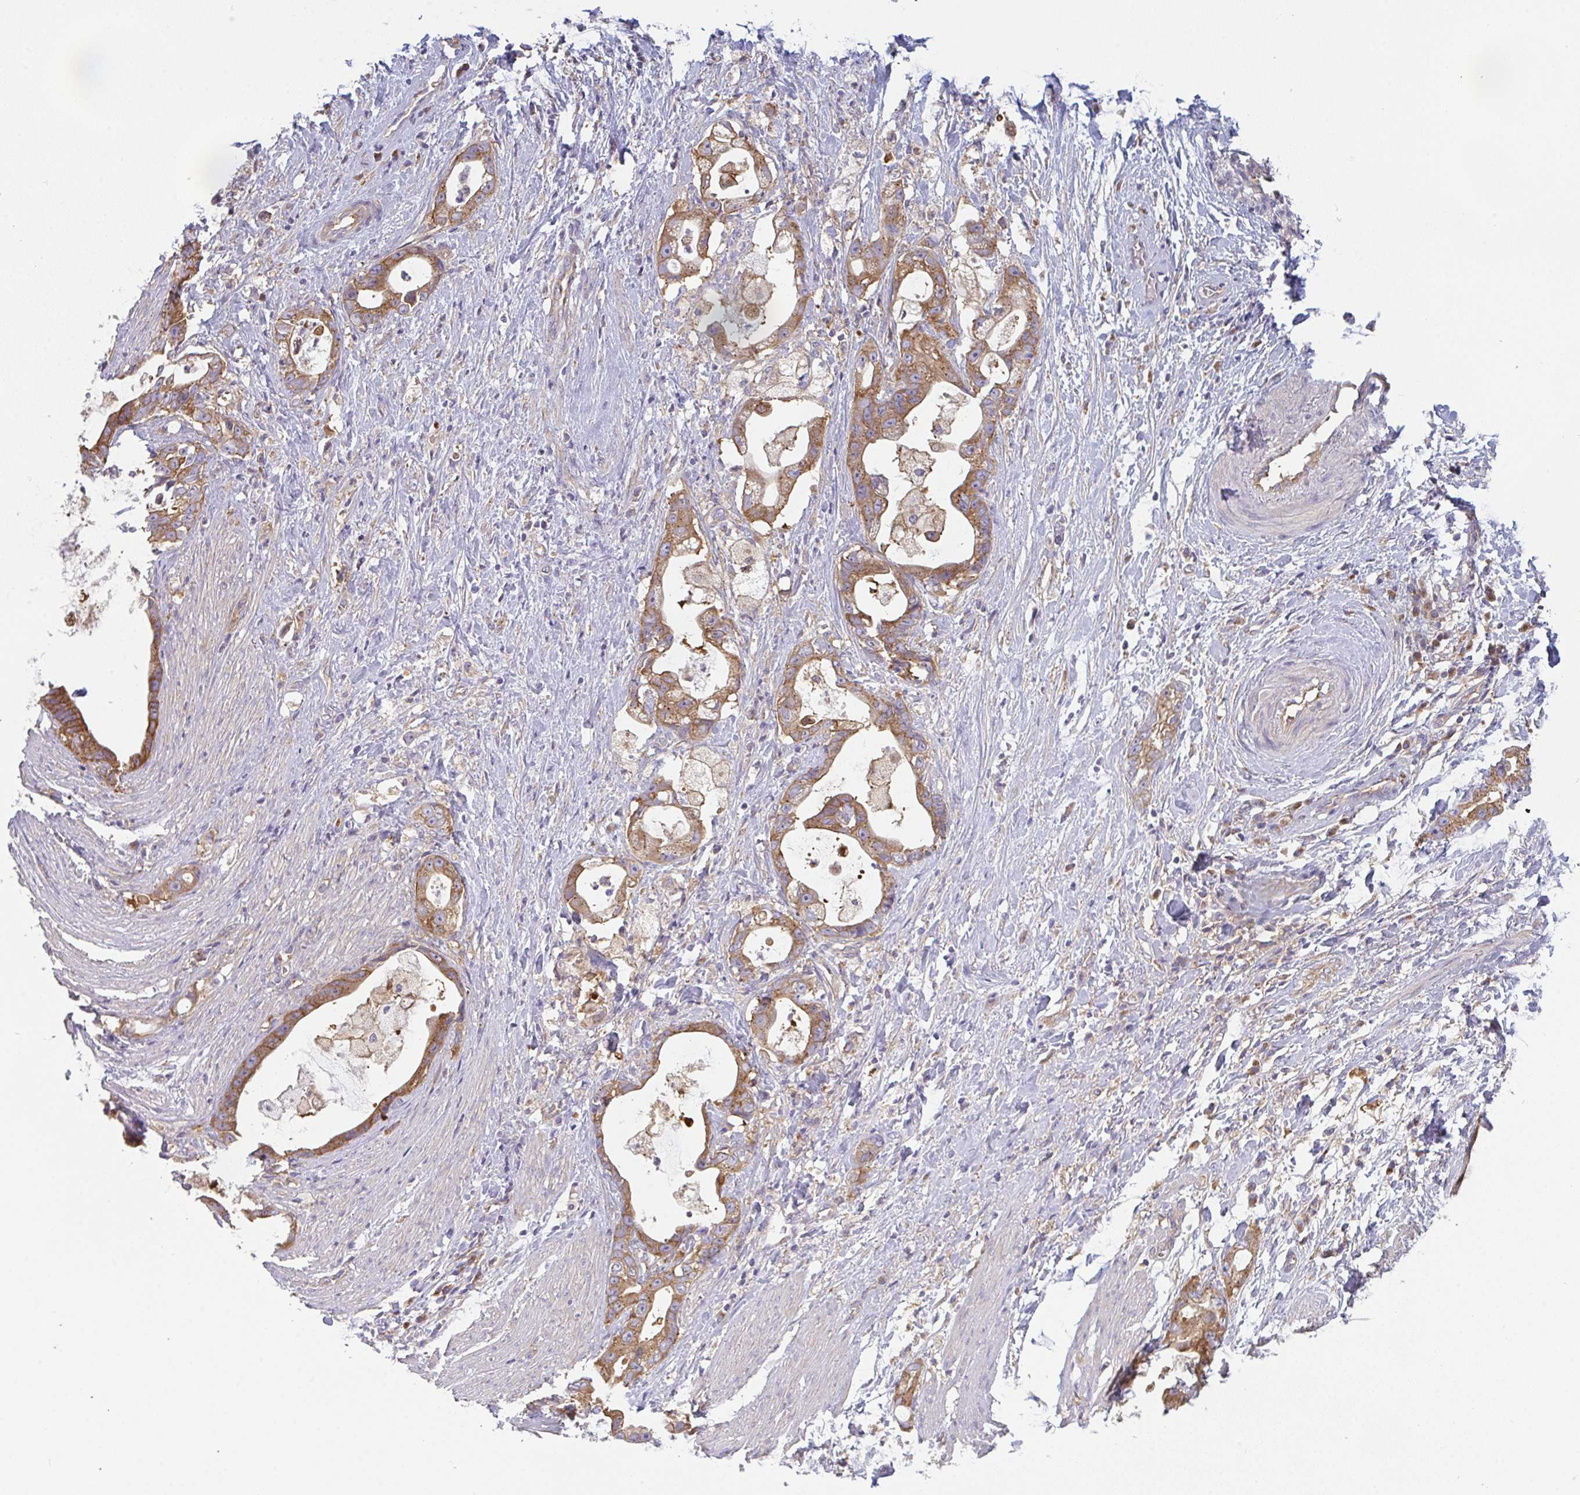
{"staining": {"intensity": "moderate", "quantity": ">75%", "location": "cytoplasmic/membranous"}, "tissue": "stomach cancer", "cell_type": "Tumor cells", "image_type": "cancer", "snomed": [{"axis": "morphology", "description": "Adenocarcinoma, NOS"}, {"axis": "topography", "description": "Stomach"}], "caption": "Immunohistochemistry image of human adenocarcinoma (stomach) stained for a protein (brown), which shows medium levels of moderate cytoplasmic/membranous expression in approximately >75% of tumor cells.", "gene": "SNX5", "patient": {"sex": "male", "age": 55}}